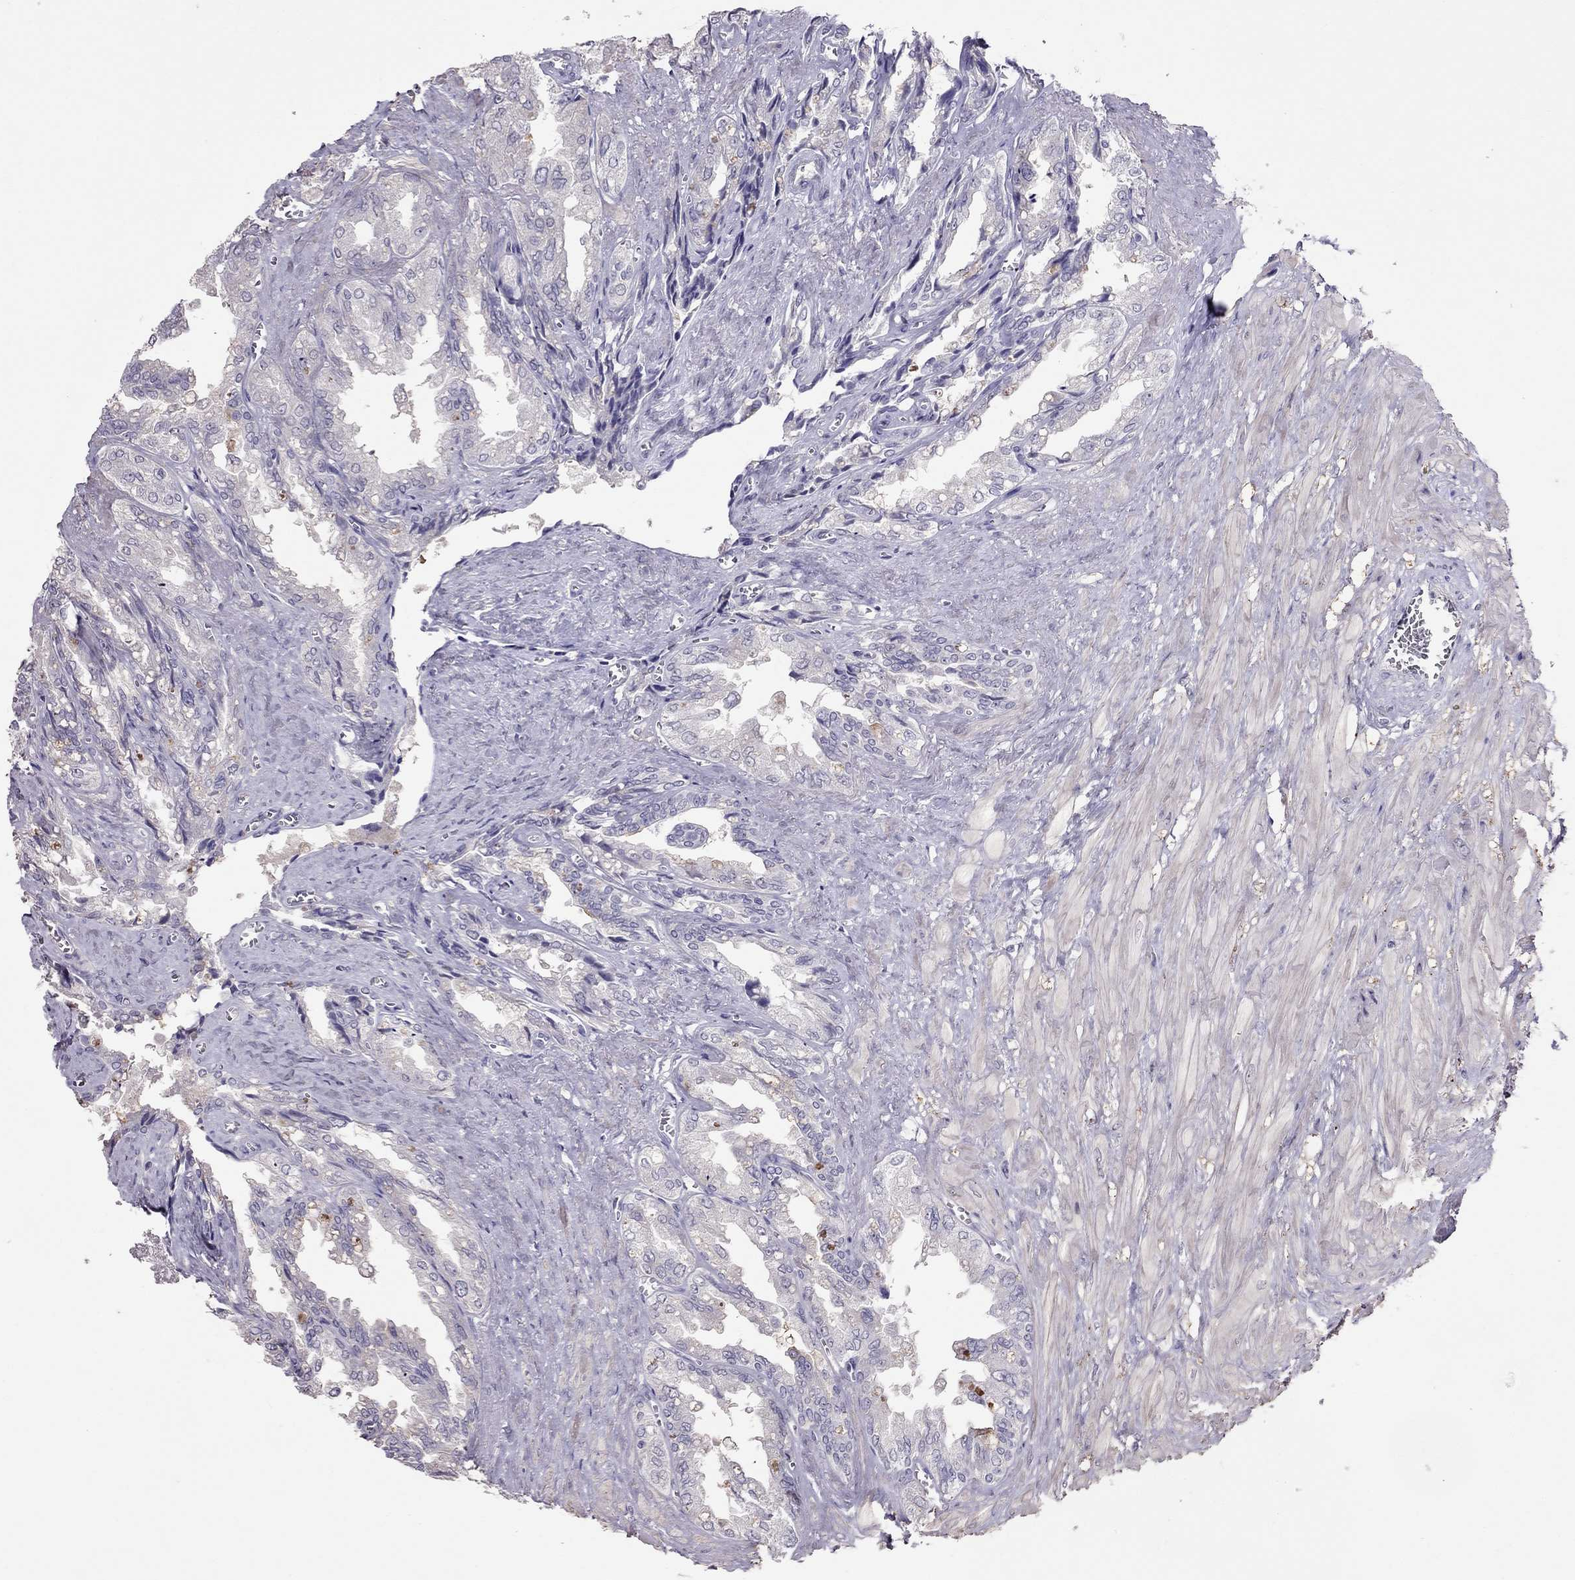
{"staining": {"intensity": "negative", "quantity": "none", "location": "none"}, "tissue": "seminal vesicle", "cell_type": "Glandular cells", "image_type": "normal", "snomed": [{"axis": "morphology", "description": "Normal tissue, NOS"}, {"axis": "topography", "description": "Seminal veicle"}], "caption": "Seminal vesicle stained for a protein using immunohistochemistry (IHC) shows no positivity glandular cells.", "gene": "LRRC46", "patient": {"sex": "male", "age": 67}}